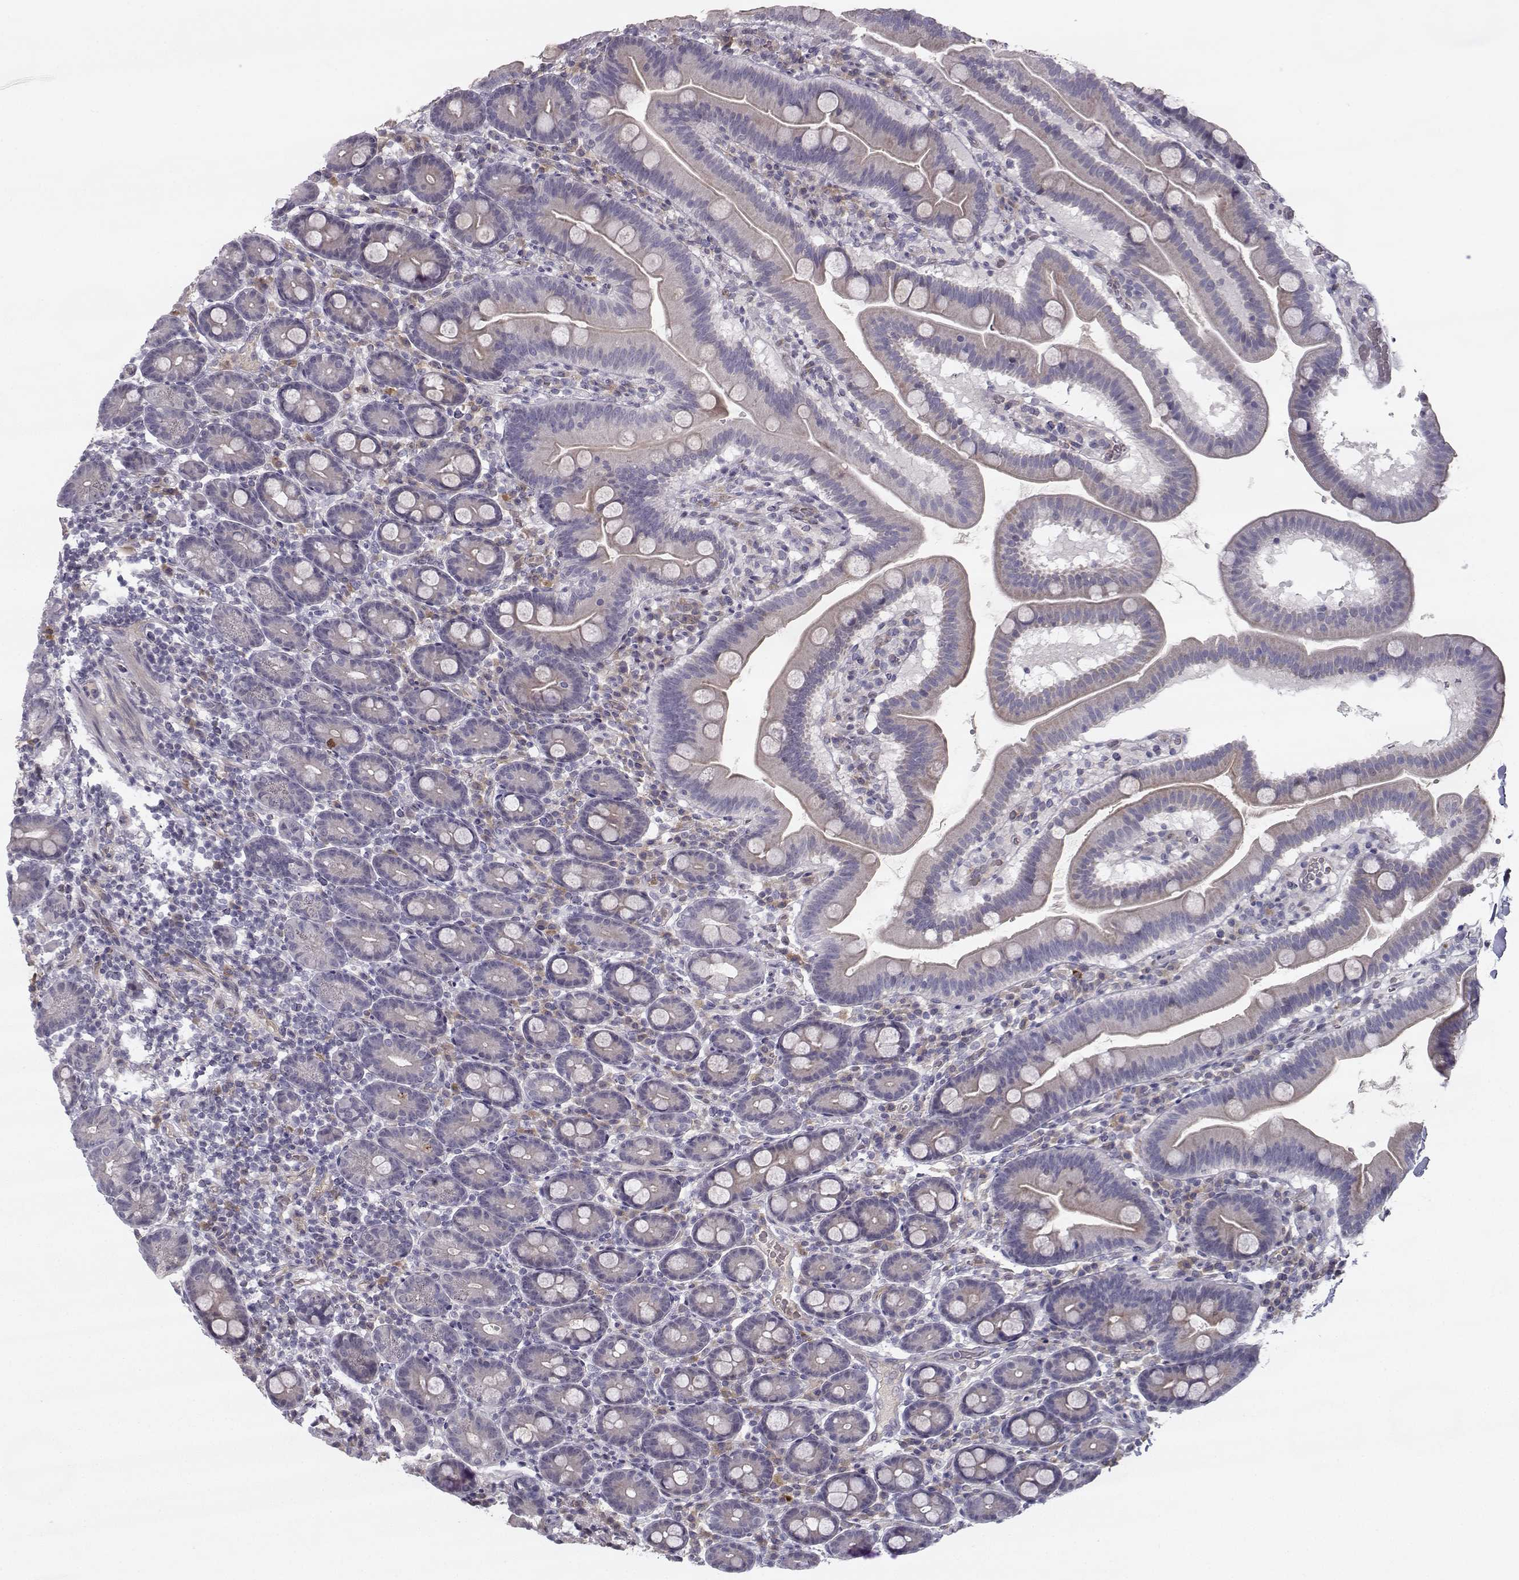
{"staining": {"intensity": "negative", "quantity": "none", "location": "none"}, "tissue": "duodenum", "cell_type": "Glandular cells", "image_type": "normal", "snomed": [{"axis": "morphology", "description": "Normal tissue, NOS"}, {"axis": "topography", "description": "Duodenum"}], "caption": "This photomicrograph is of benign duodenum stained with immunohistochemistry to label a protein in brown with the nuclei are counter-stained blue. There is no expression in glandular cells.", "gene": "OPRD1", "patient": {"sex": "male", "age": 59}}